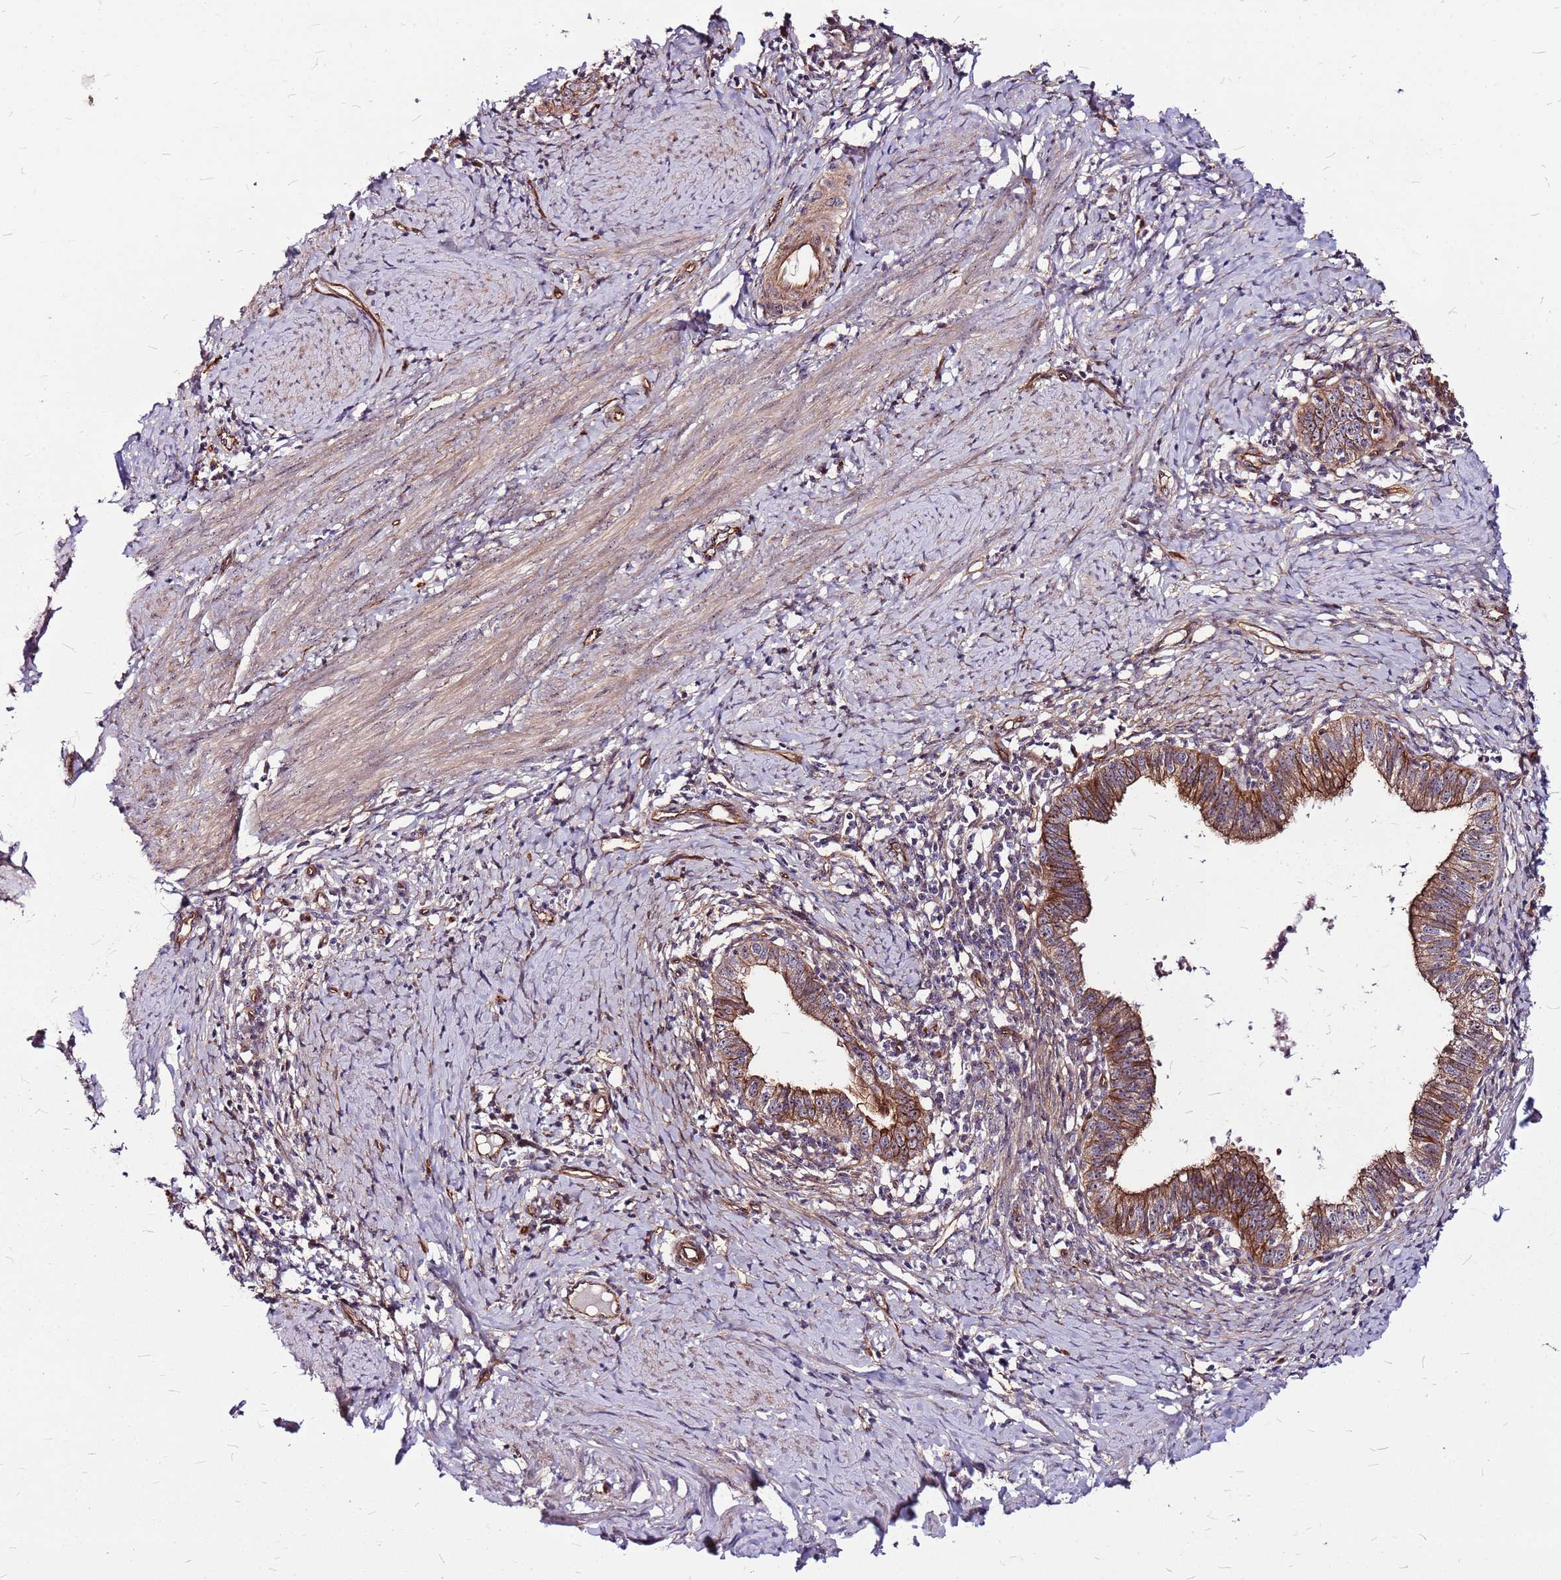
{"staining": {"intensity": "moderate", "quantity": ">75%", "location": "cytoplasmic/membranous"}, "tissue": "cervical cancer", "cell_type": "Tumor cells", "image_type": "cancer", "snomed": [{"axis": "morphology", "description": "Adenocarcinoma, NOS"}, {"axis": "topography", "description": "Cervix"}], "caption": "Immunohistochemical staining of cervical cancer (adenocarcinoma) shows medium levels of moderate cytoplasmic/membranous positivity in approximately >75% of tumor cells.", "gene": "TOPAZ1", "patient": {"sex": "female", "age": 36}}